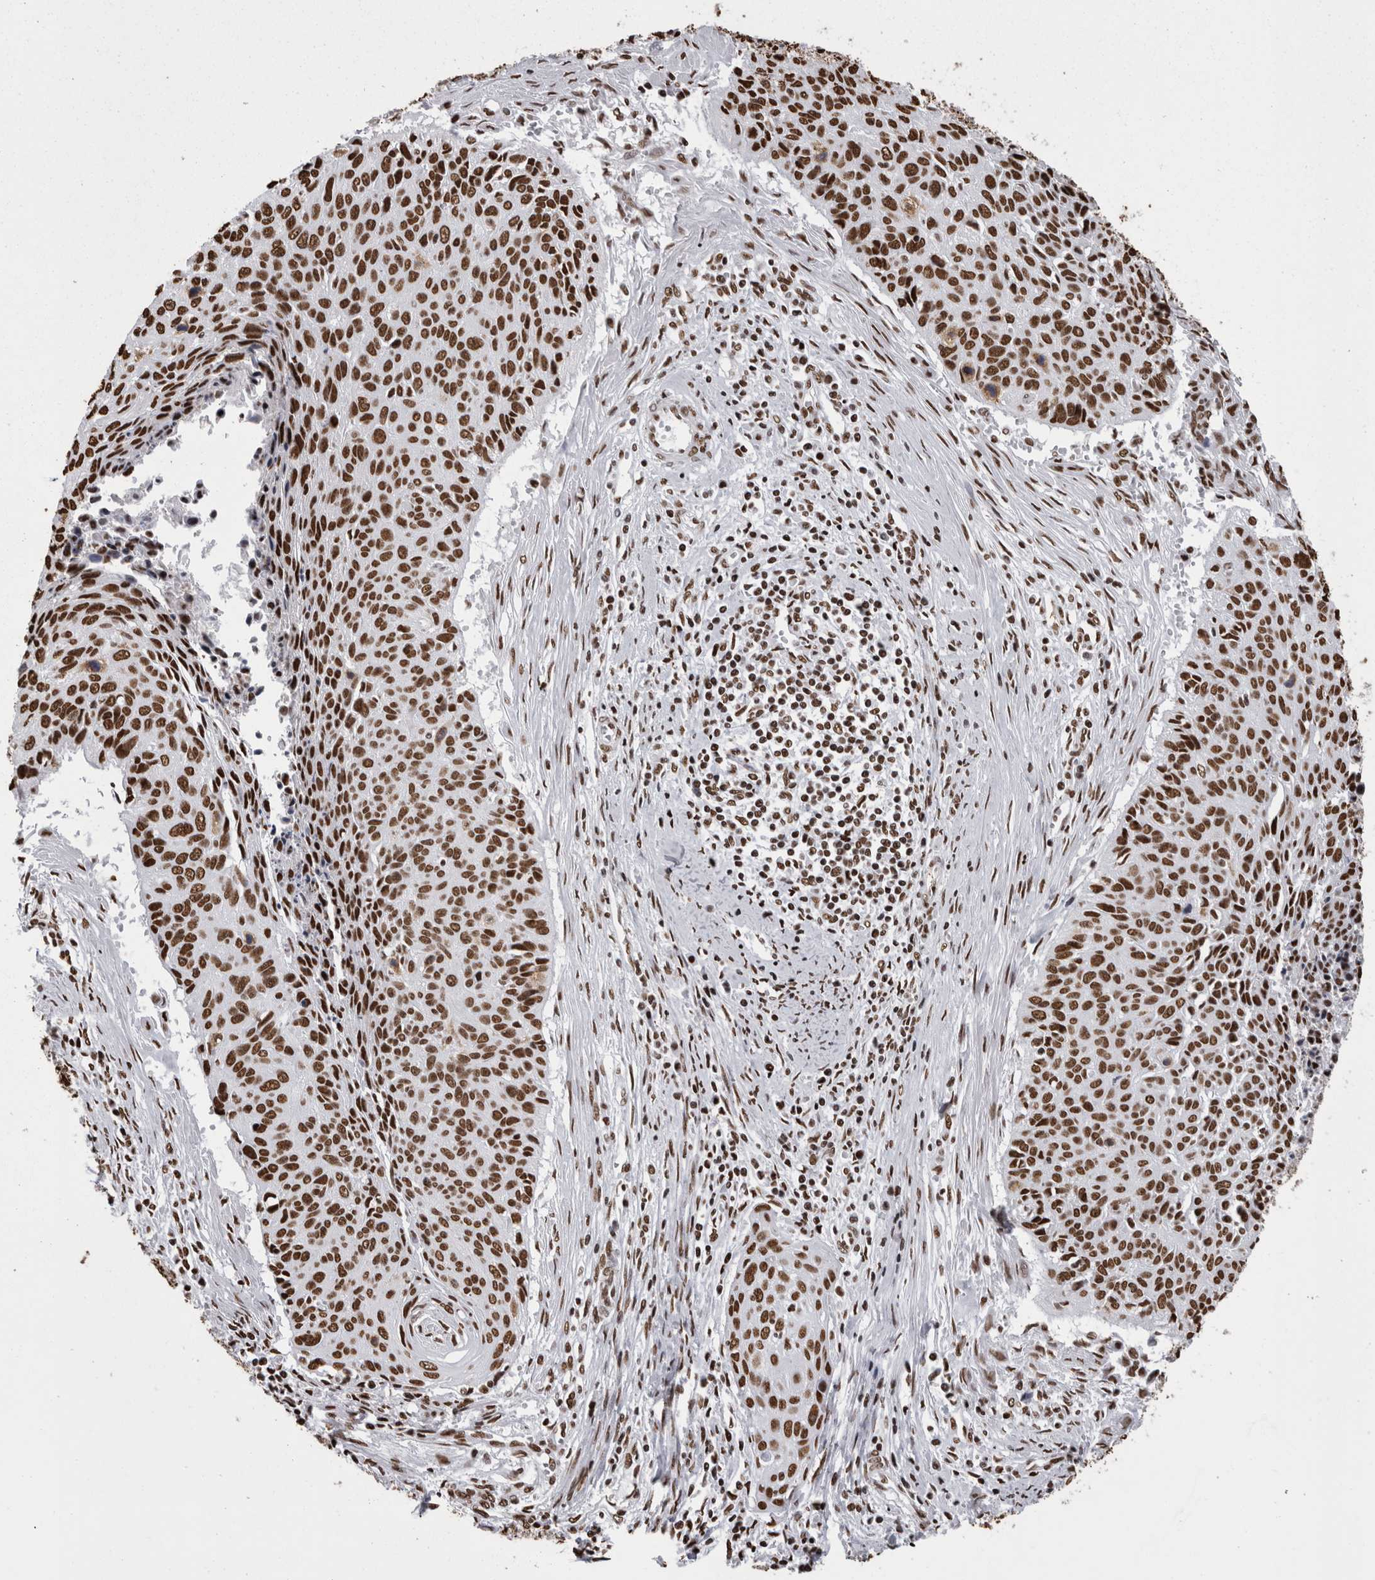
{"staining": {"intensity": "strong", "quantity": ">75%", "location": "nuclear"}, "tissue": "cervical cancer", "cell_type": "Tumor cells", "image_type": "cancer", "snomed": [{"axis": "morphology", "description": "Squamous cell carcinoma, NOS"}, {"axis": "topography", "description": "Cervix"}], "caption": "Cervical cancer was stained to show a protein in brown. There is high levels of strong nuclear positivity in about >75% of tumor cells. (brown staining indicates protein expression, while blue staining denotes nuclei).", "gene": "HNRNPM", "patient": {"sex": "female", "age": 55}}